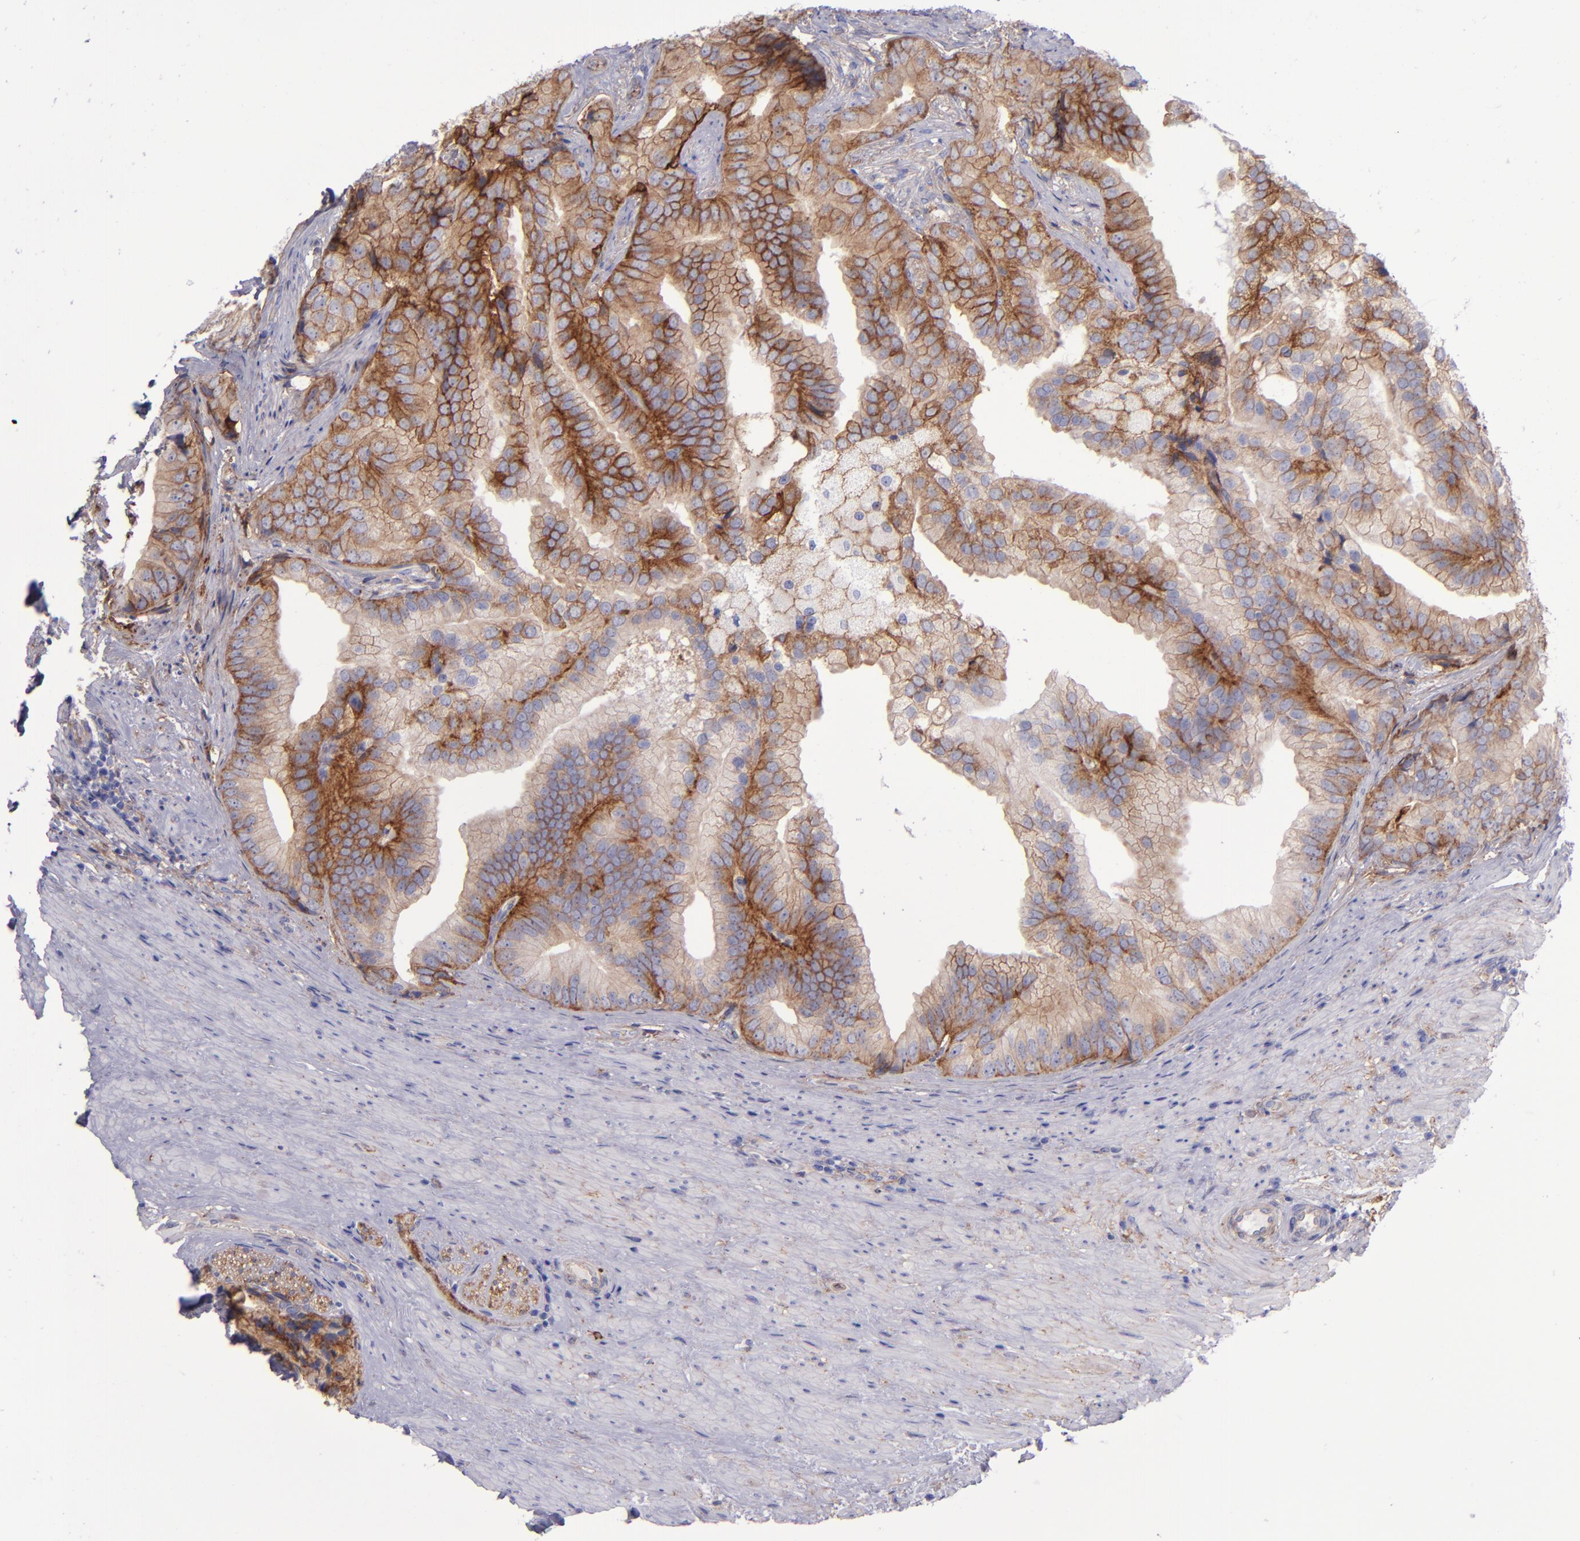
{"staining": {"intensity": "moderate", "quantity": ">75%", "location": "cytoplasmic/membranous"}, "tissue": "prostate cancer", "cell_type": "Tumor cells", "image_type": "cancer", "snomed": [{"axis": "morphology", "description": "Adenocarcinoma, Low grade"}, {"axis": "topography", "description": "Prostate"}], "caption": "DAB immunohistochemical staining of adenocarcinoma (low-grade) (prostate) reveals moderate cytoplasmic/membranous protein positivity in about >75% of tumor cells. The staining was performed using DAB (3,3'-diaminobenzidine), with brown indicating positive protein expression. Nuclei are stained blue with hematoxylin.", "gene": "ITGAV", "patient": {"sex": "male", "age": 71}}